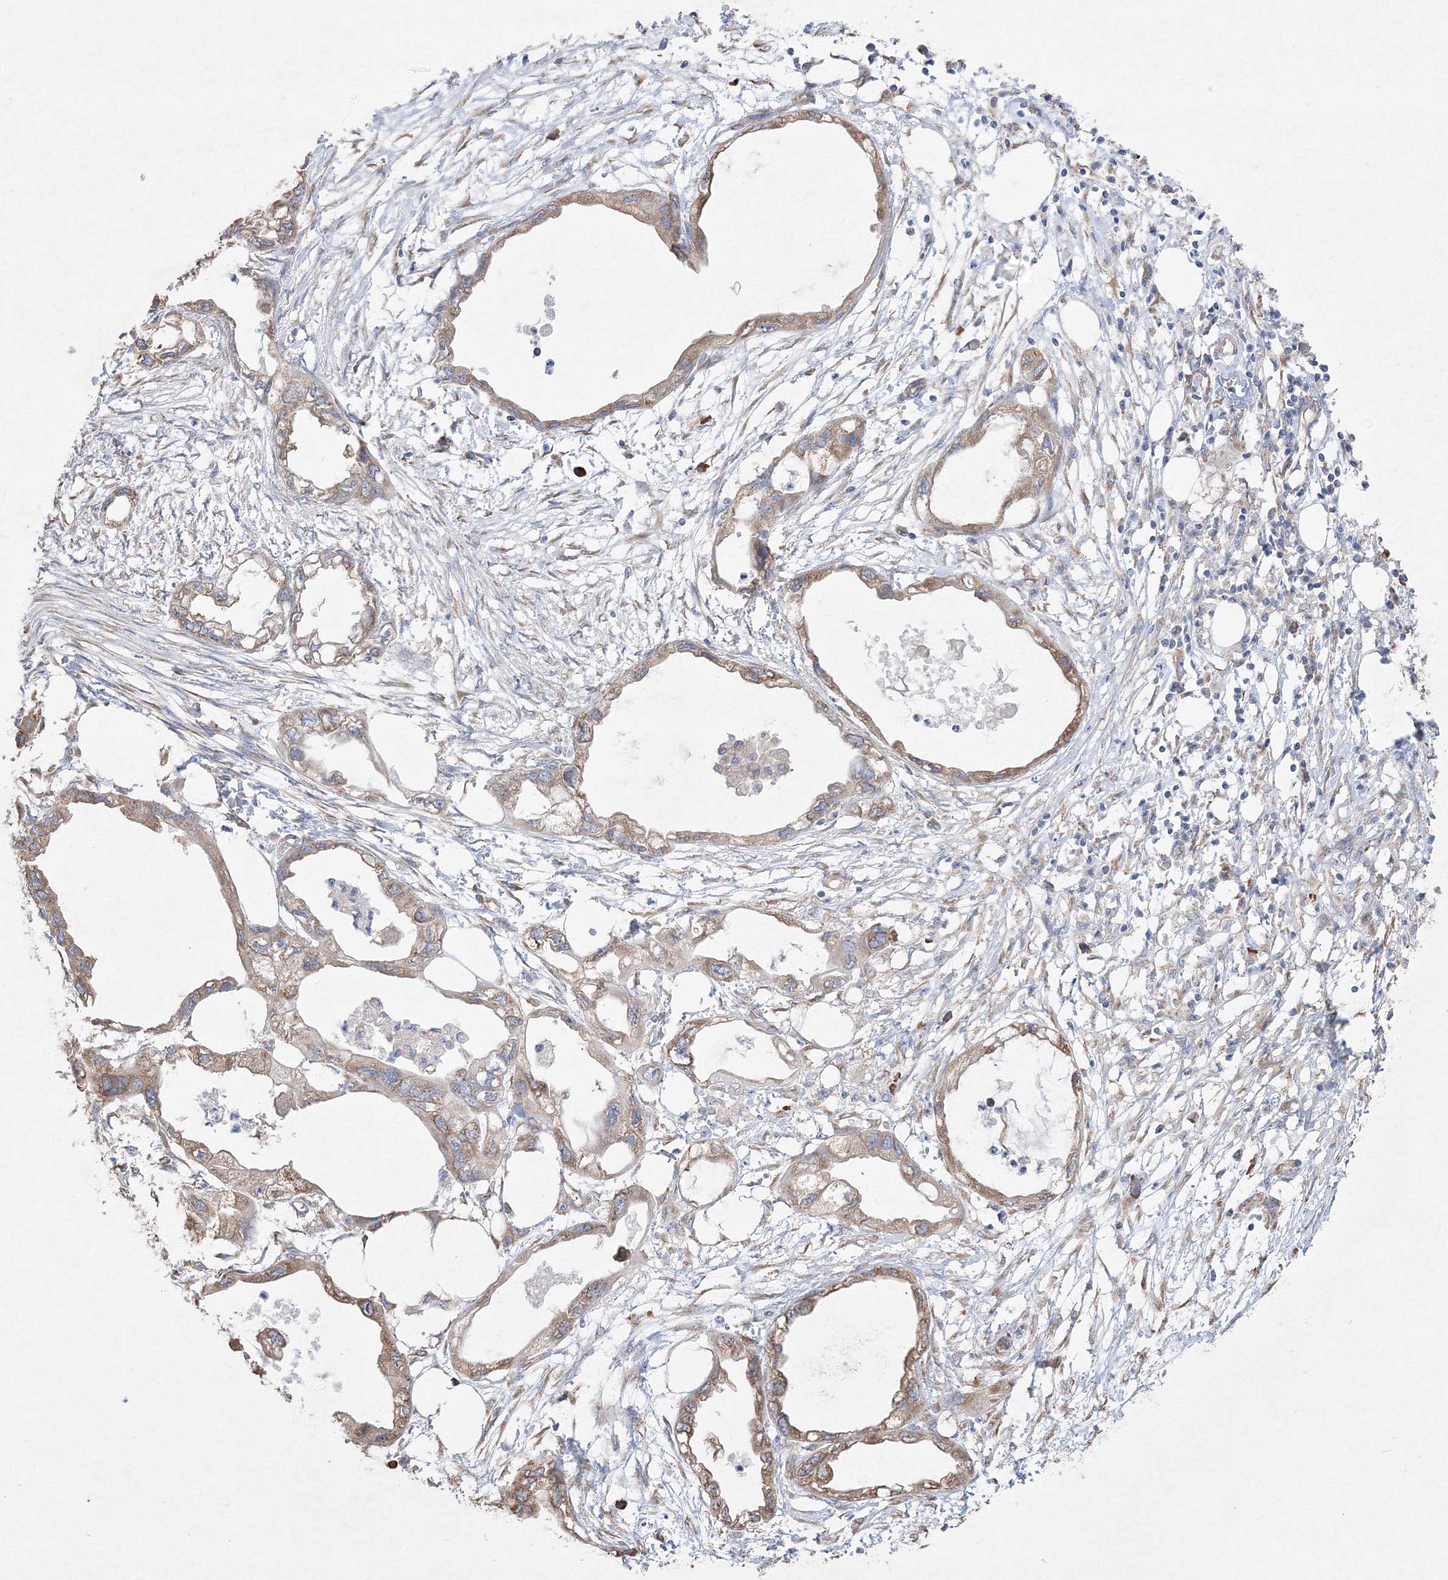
{"staining": {"intensity": "weak", "quantity": ">75%", "location": "cytoplasmic/membranous"}, "tissue": "endometrial cancer", "cell_type": "Tumor cells", "image_type": "cancer", "snomed": [{"axis": "morphology", "description": "Adenocarcinoma, NOS"}, {"axis": "morphology", "description": "Adenocarcinoma, metastatic, NOS"}, {"axis": "topography", "description": "Adipose tissue"}, {"axis": "topography", "description": "Endometrium"}], "caption": "A photomicrograph showing weak cytoplasmic/membranous positivity in approximately >75% of tumor cells in endometrial metastatic adenocarcinoma, as visualized by brown immunohistochemical staining.", "gene": "FBXL8", "patient": {"sex": "female", "age": 67}}